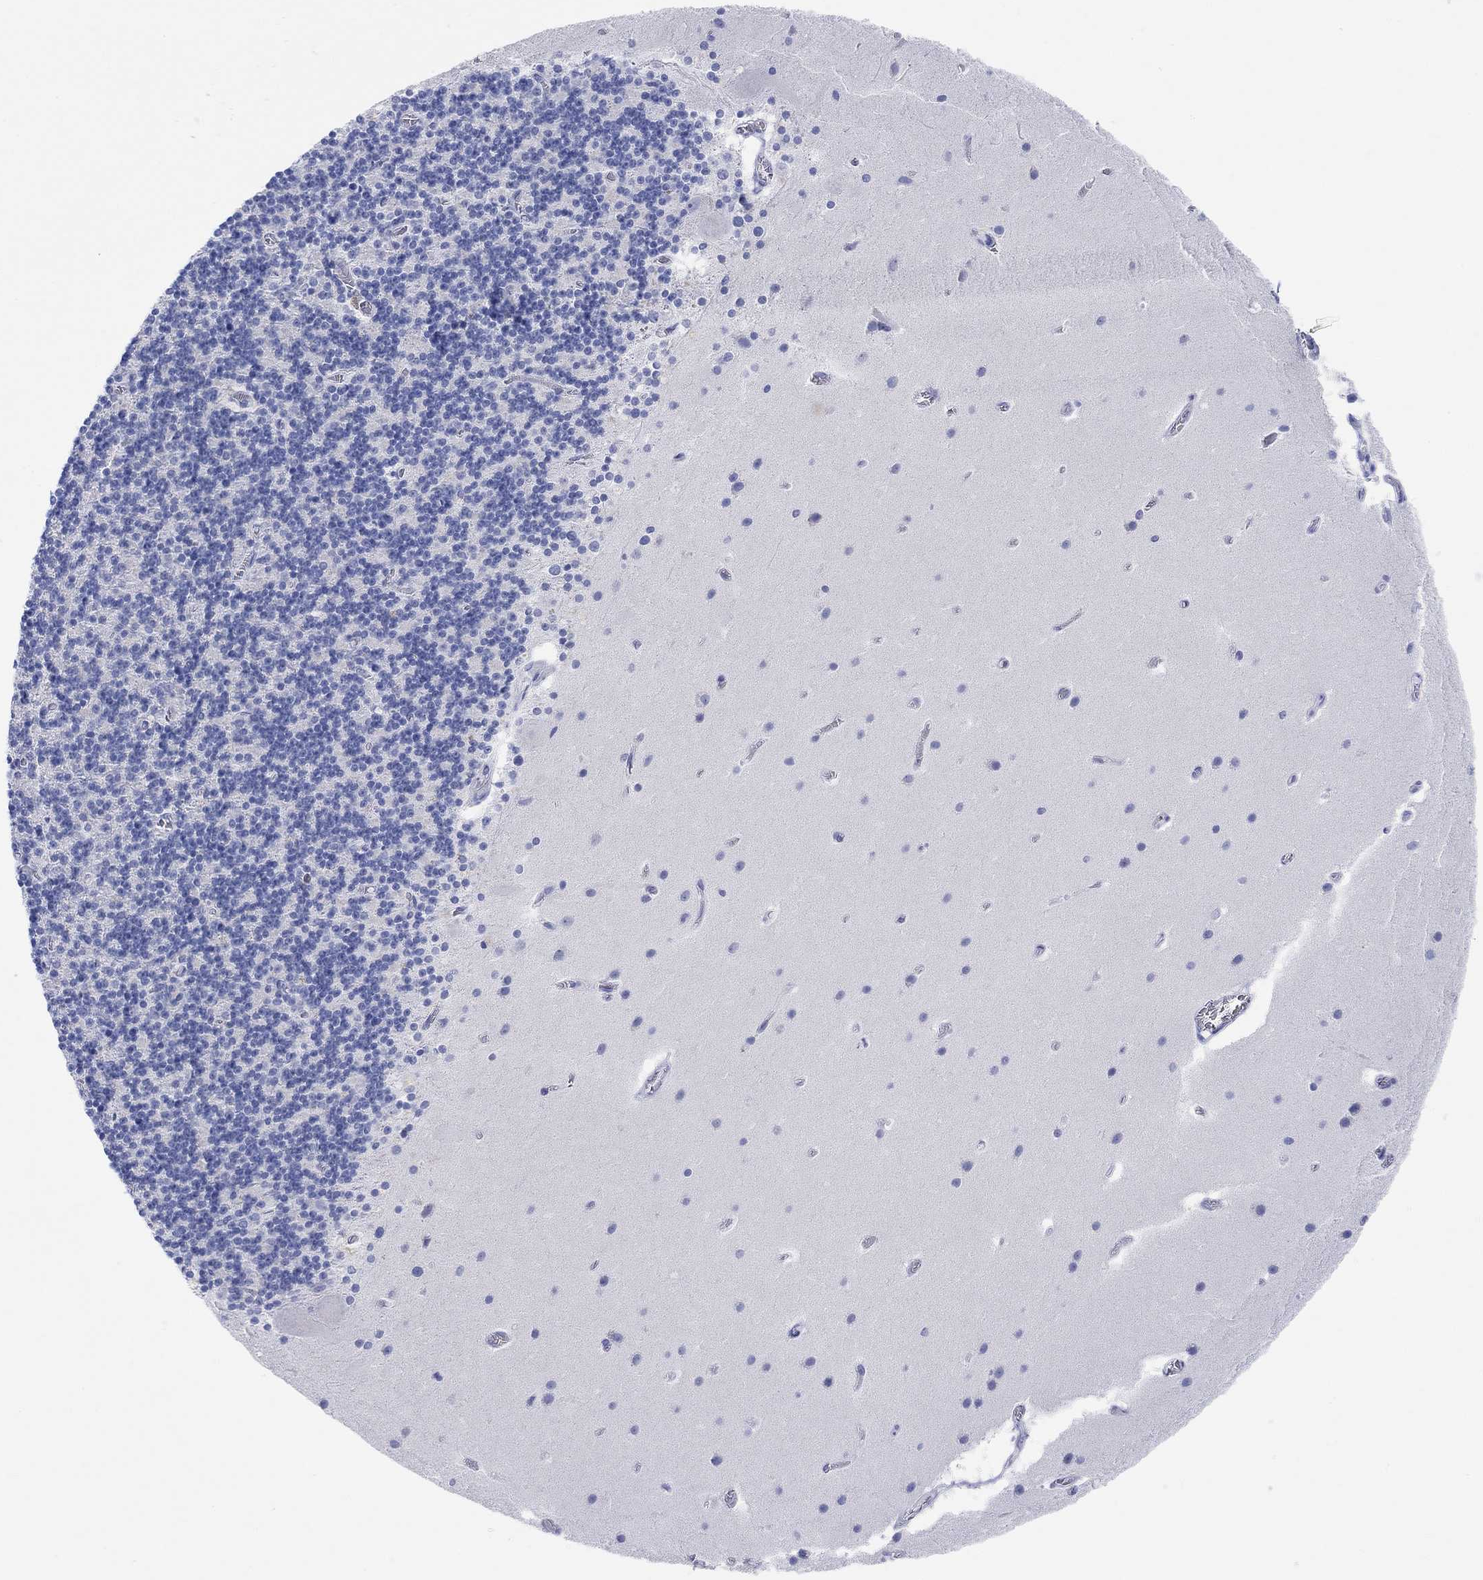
{"staining": {"intensity": "negative", "quantity": "none", "location": "none"}, "tissue": "cerebellum", "cell_type": "Cells in granular layer", "image_type": "normal", "snomed": [{"axis": "morphology", "description": "Normal tissue, NOS"}, {"axis": "topography", "description": "Cerebellum"}], "caption": "Photomicrograph shows no protein expression in cells in granular layer of unremarkable cerebellum.", "gene": "XIRP2", "patient": {"sex": "male", "age": 70}}